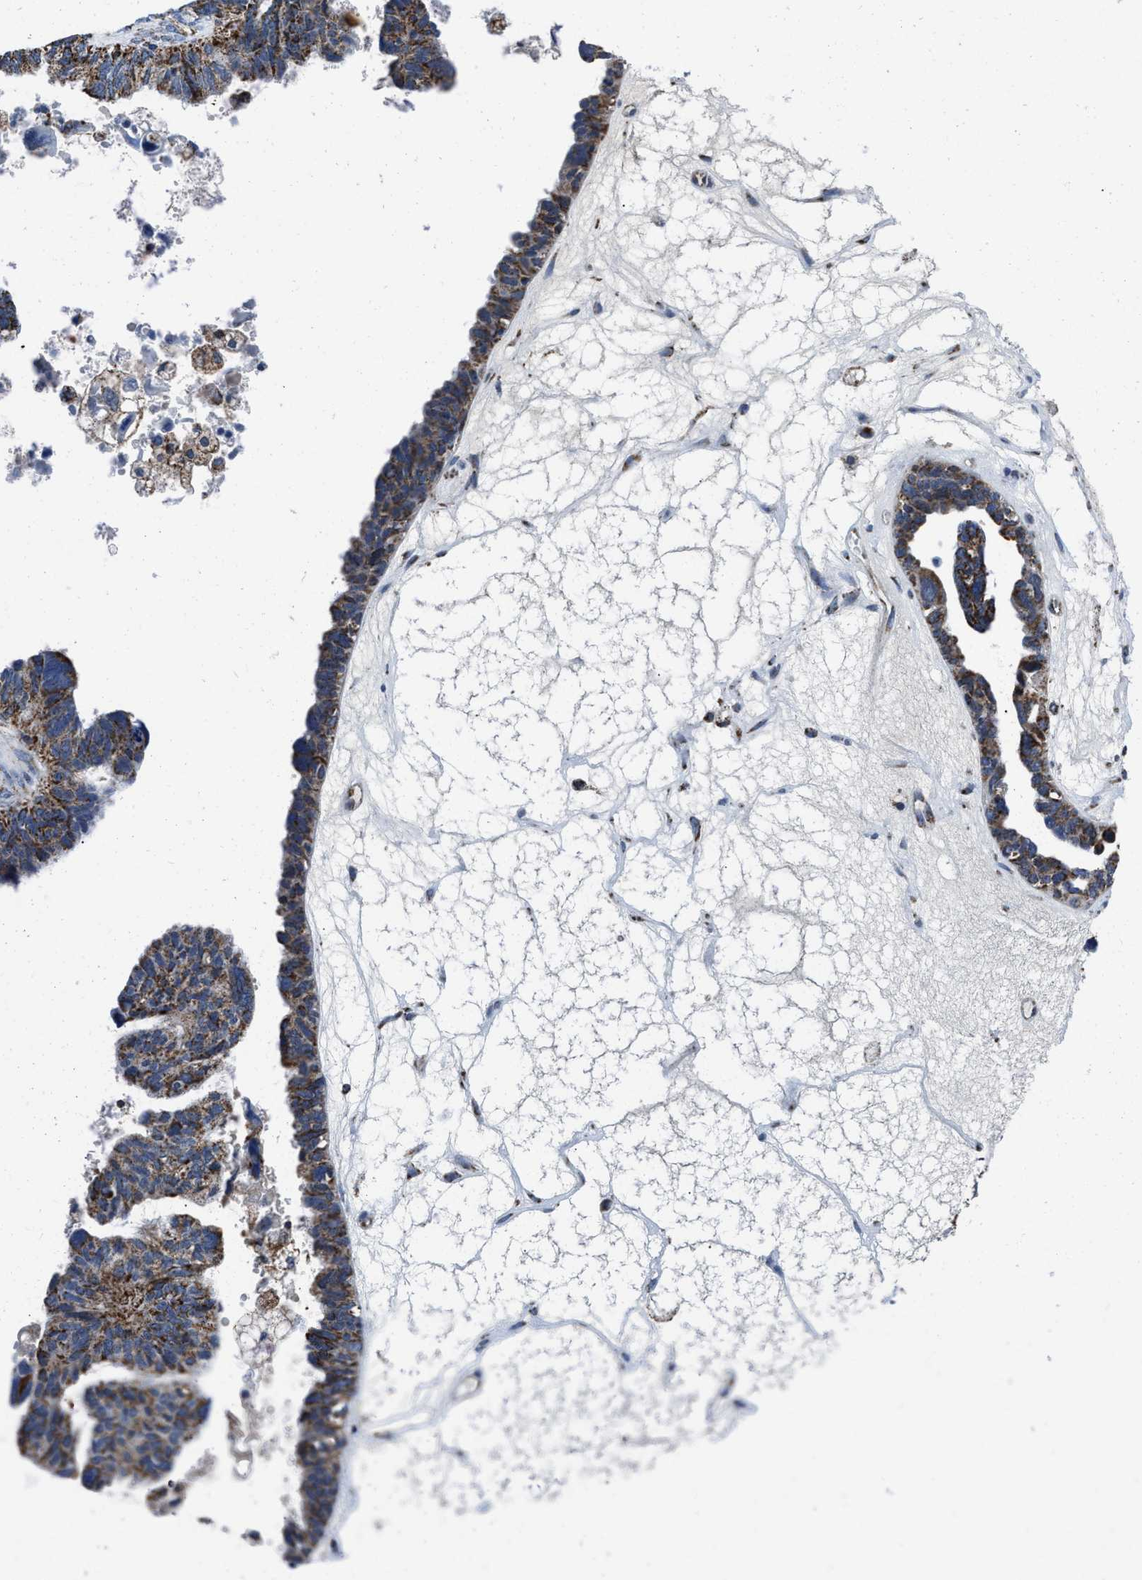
{"staining": {"intensity": "moderate", "quantity": ">75%", "location": "cytoplasmic/membranous"}, "tissue": "ovarian cancer", "cell_type": "Tumor cells", "image_type": "cancer", "snomed": [{"axis": "morphology", "description": "Cystadenocarcinoma, serous, NOS"}, {"axis": "topography", "description": "Ovary"}], "caption": "Immunohistochemistry (DAB (3,3'-diaminobenzidine)) staining of serous cystadenocarcinoma (ovarian) displays moderate cytoplasmic/membranous protein positivity in about >75% of tumor cells.", "gene": "NSD3", "patient": {"sex": "female", "age": 79}}